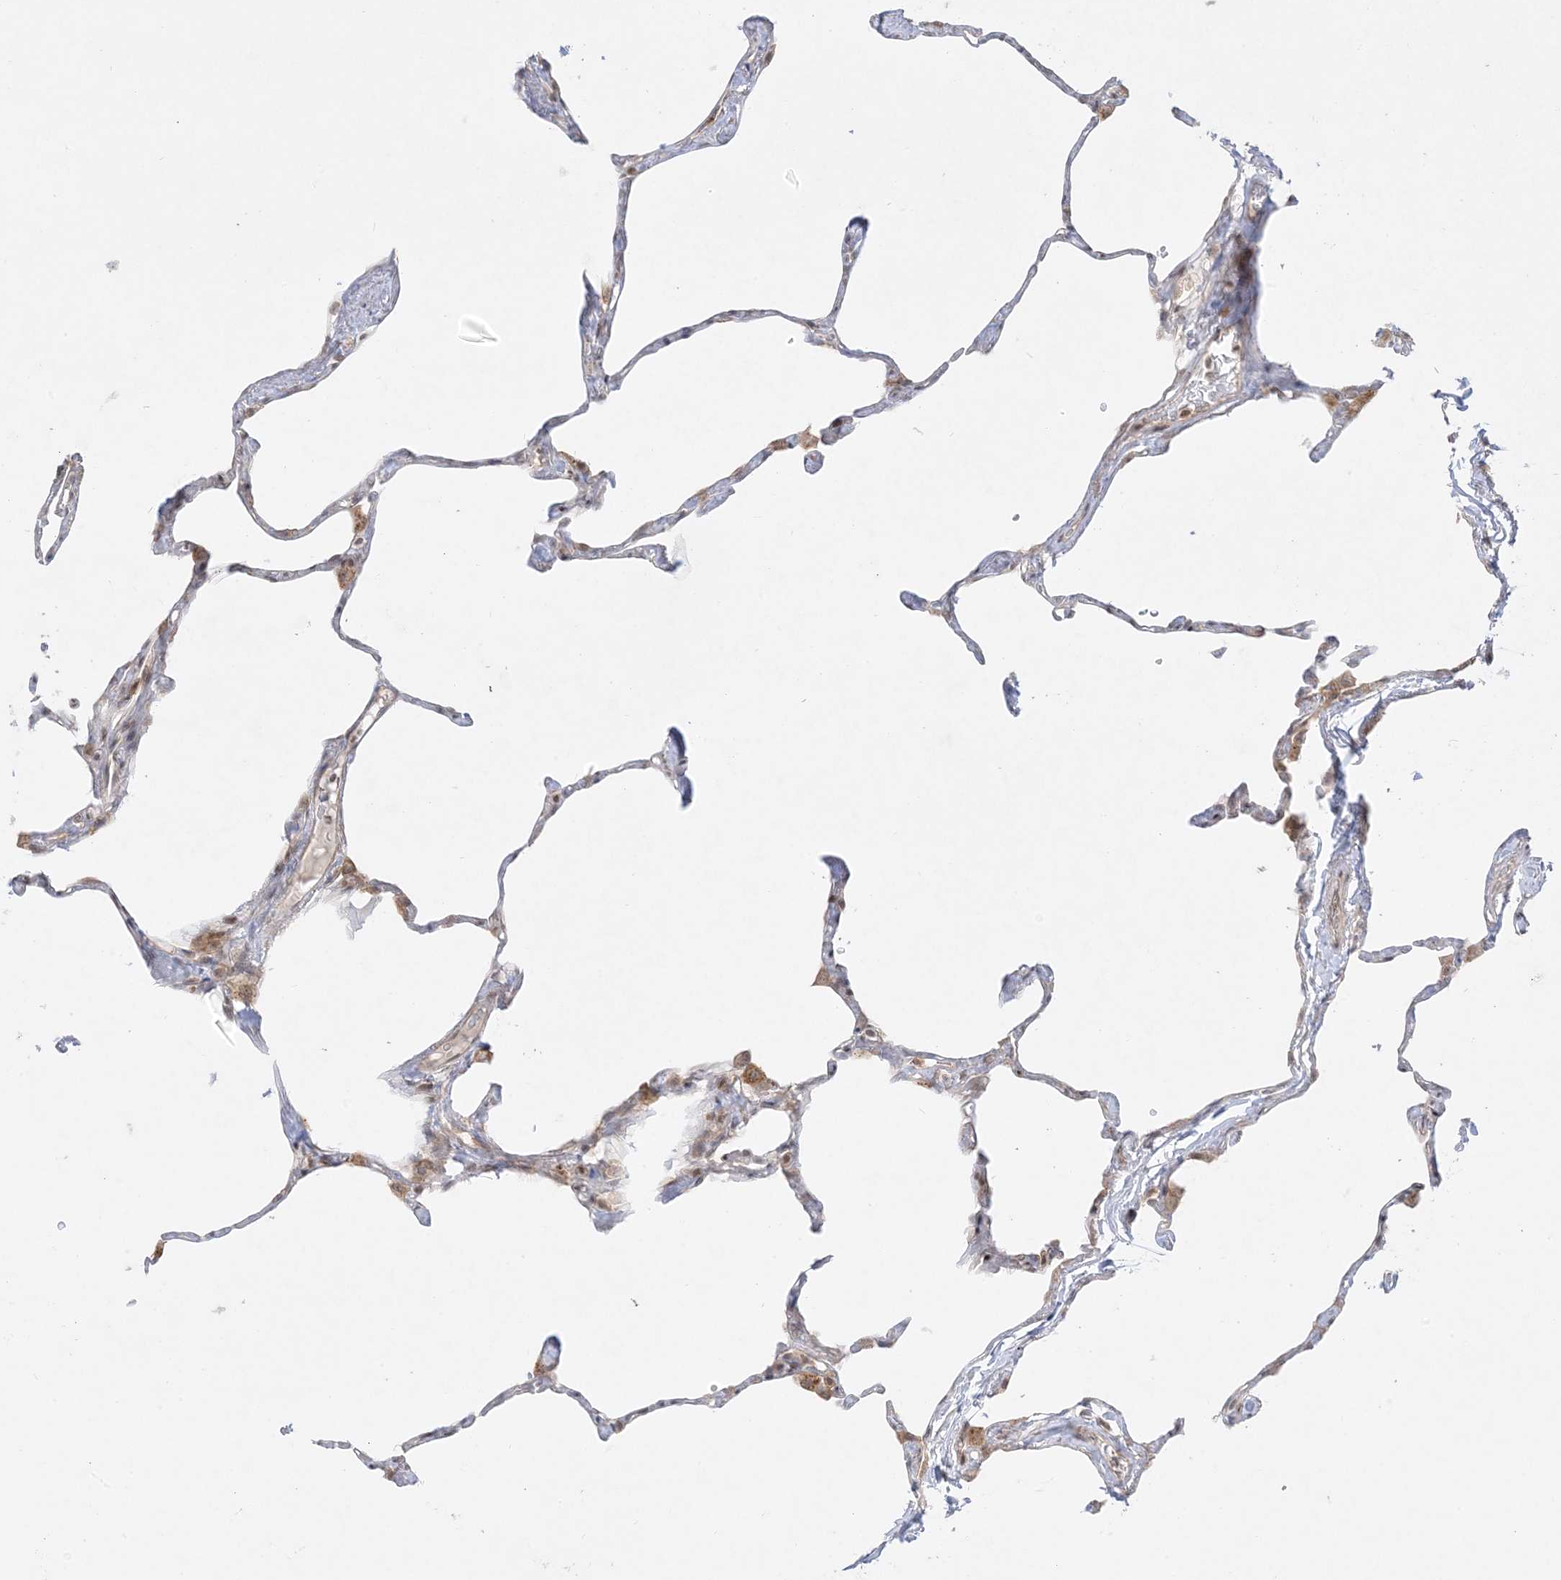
{"staining": {"intensity": "moderate", "quantity": "<25%", "location": "cytoplasmic/membranous,nuclear"}, "tissue": "lung", "cell_type": "Alveolar cells", "image_type": "normal", "snomed": [{"axis": "morphology", "description": "Normal tissue, NOS"}, {"axis": "topography", "description": "Lung"}], "caption": "The immunohistochemical stain highlights moderate cytoplasmic/membranous,nuclear positivity in alveolar cells of benign lung. (DAB (3,3'-diaminobenzidine) IHC, brown staining for protein, blue staining for nuclei).", "gene": "PTK6", "patient": {"sex": "male", "age": 65}}